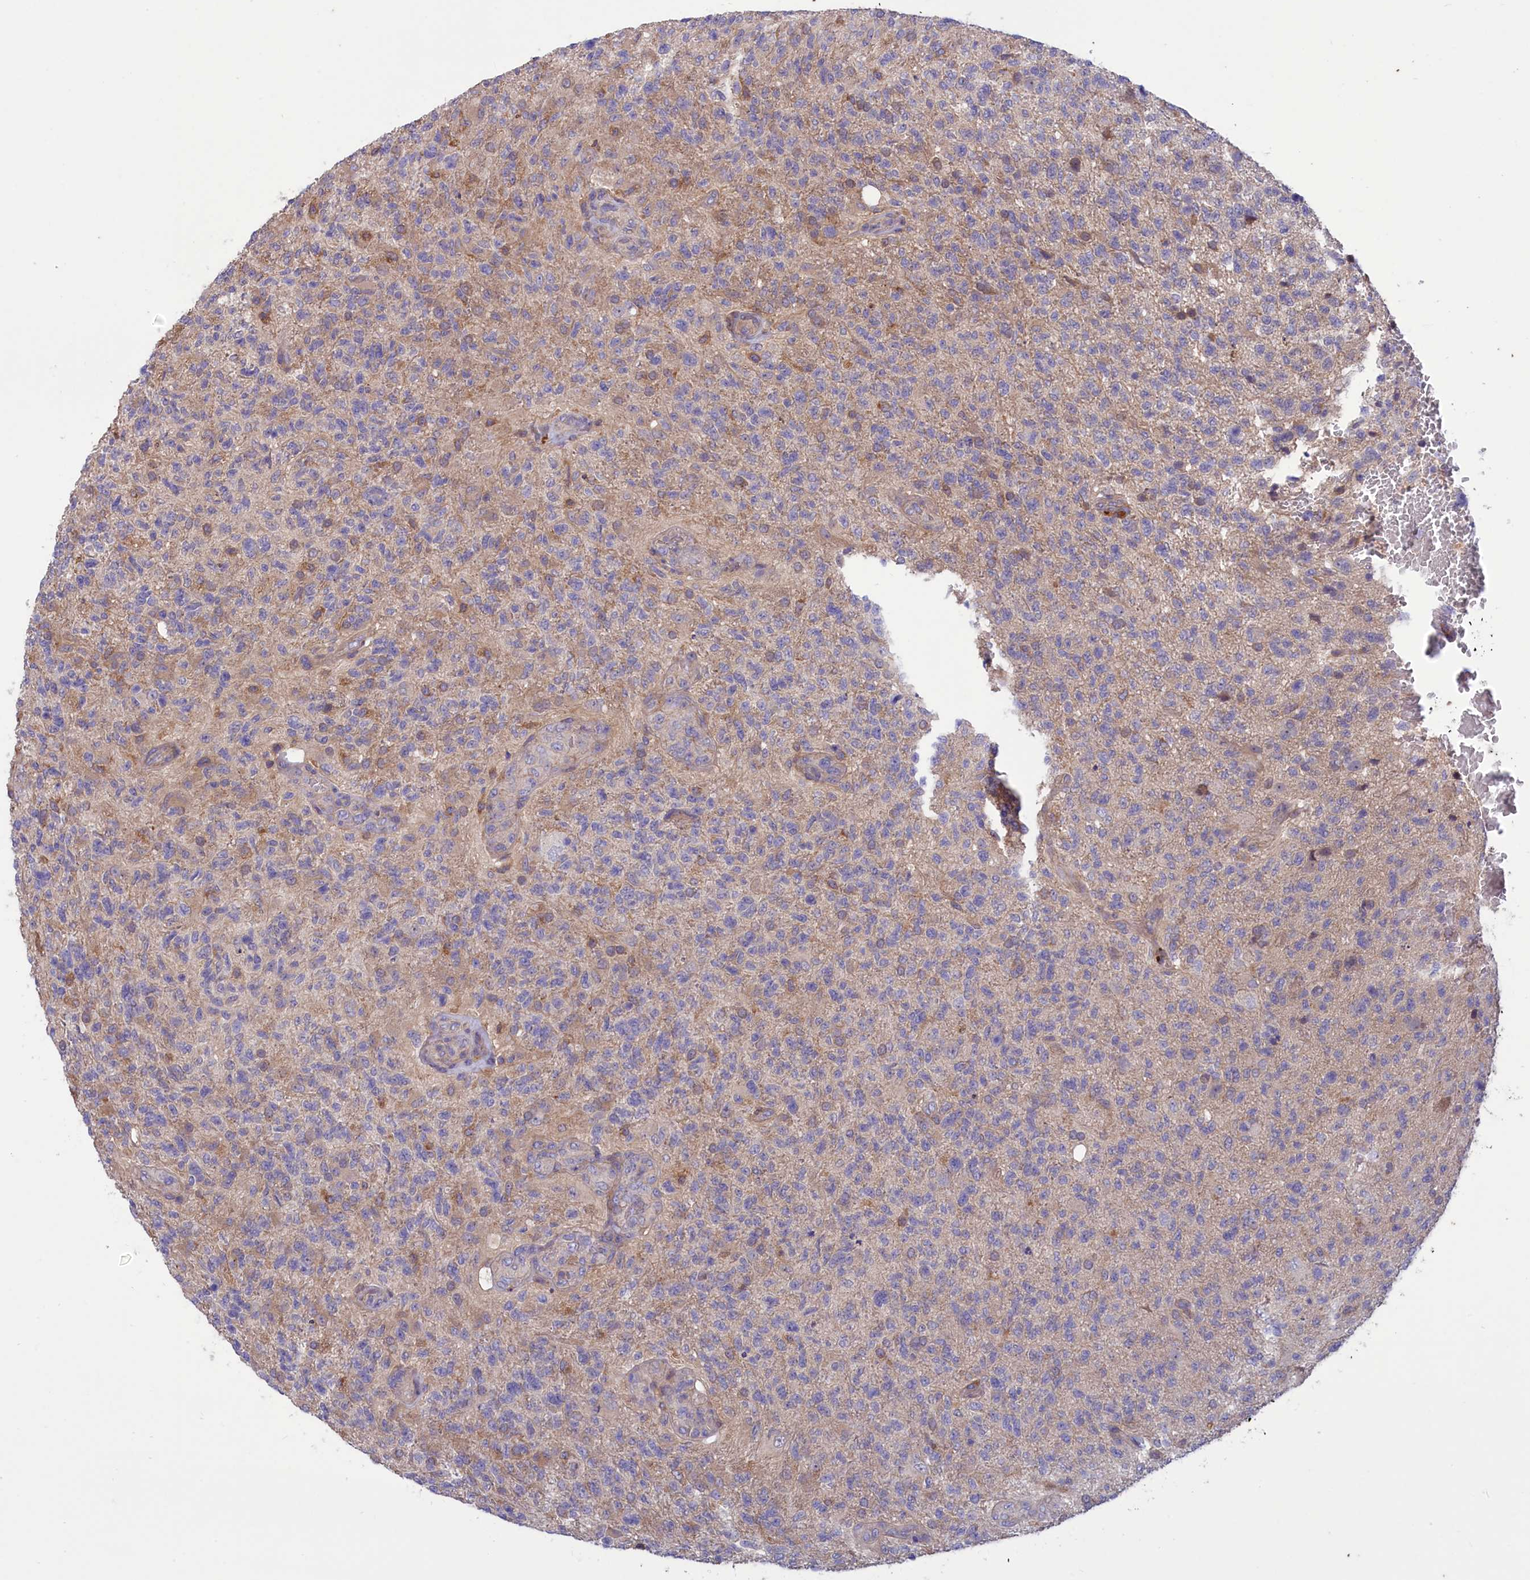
{"staining": {"intensity": "negative", "quantity": "none", "location": "none"}, "tissue": "glioma", "cell_type": "Tumor cells", "image_type": "cancer", "snomed": [{"axis": "morphology", "description": "Glioma, malignant, High grade"}, {"axis": "topography", "description": "Brain"}], "caption": "There is no significant positivity in tumor cells of malignant glioma (high-grade).", "gene": "AMDHD2", "patient": {"sex": "male", "age": 56}}